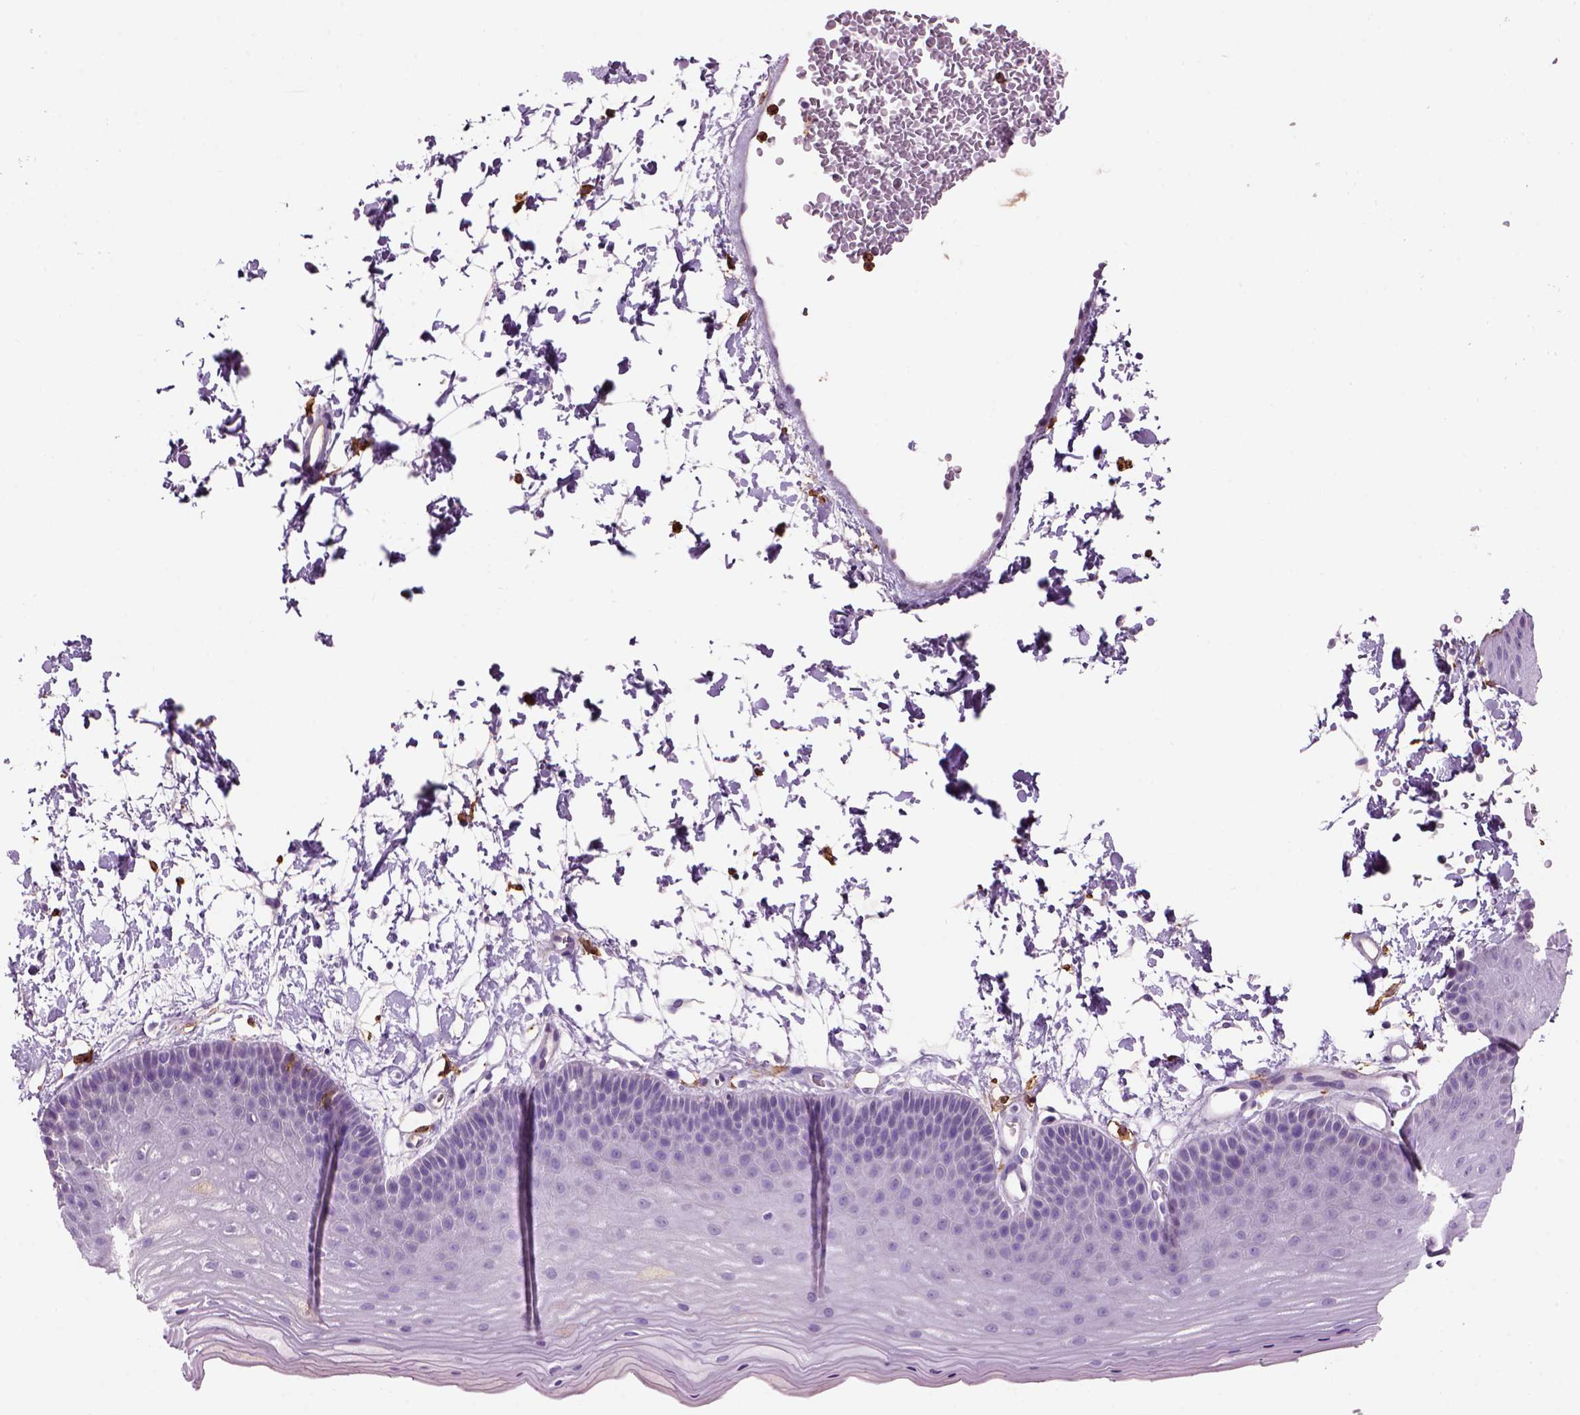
{"staining": {"intensity": "negative", "quantity": "none", "location": "none"}, "tissue": "skin", "cell_type": "Epidermal cells", "image_type": "normal", "snomed": [{"axis": "morphology", "description": "Normal tissue, NOS"}, {"axis": "topography", "description": "Anal"}], "caption": "IHC histopathology image of normal human skin stained for a protein (brown), which exhibits no positivity in epidermal cells.", "gene": "CD14", "patient": {"sex": "male", "age": 53}}